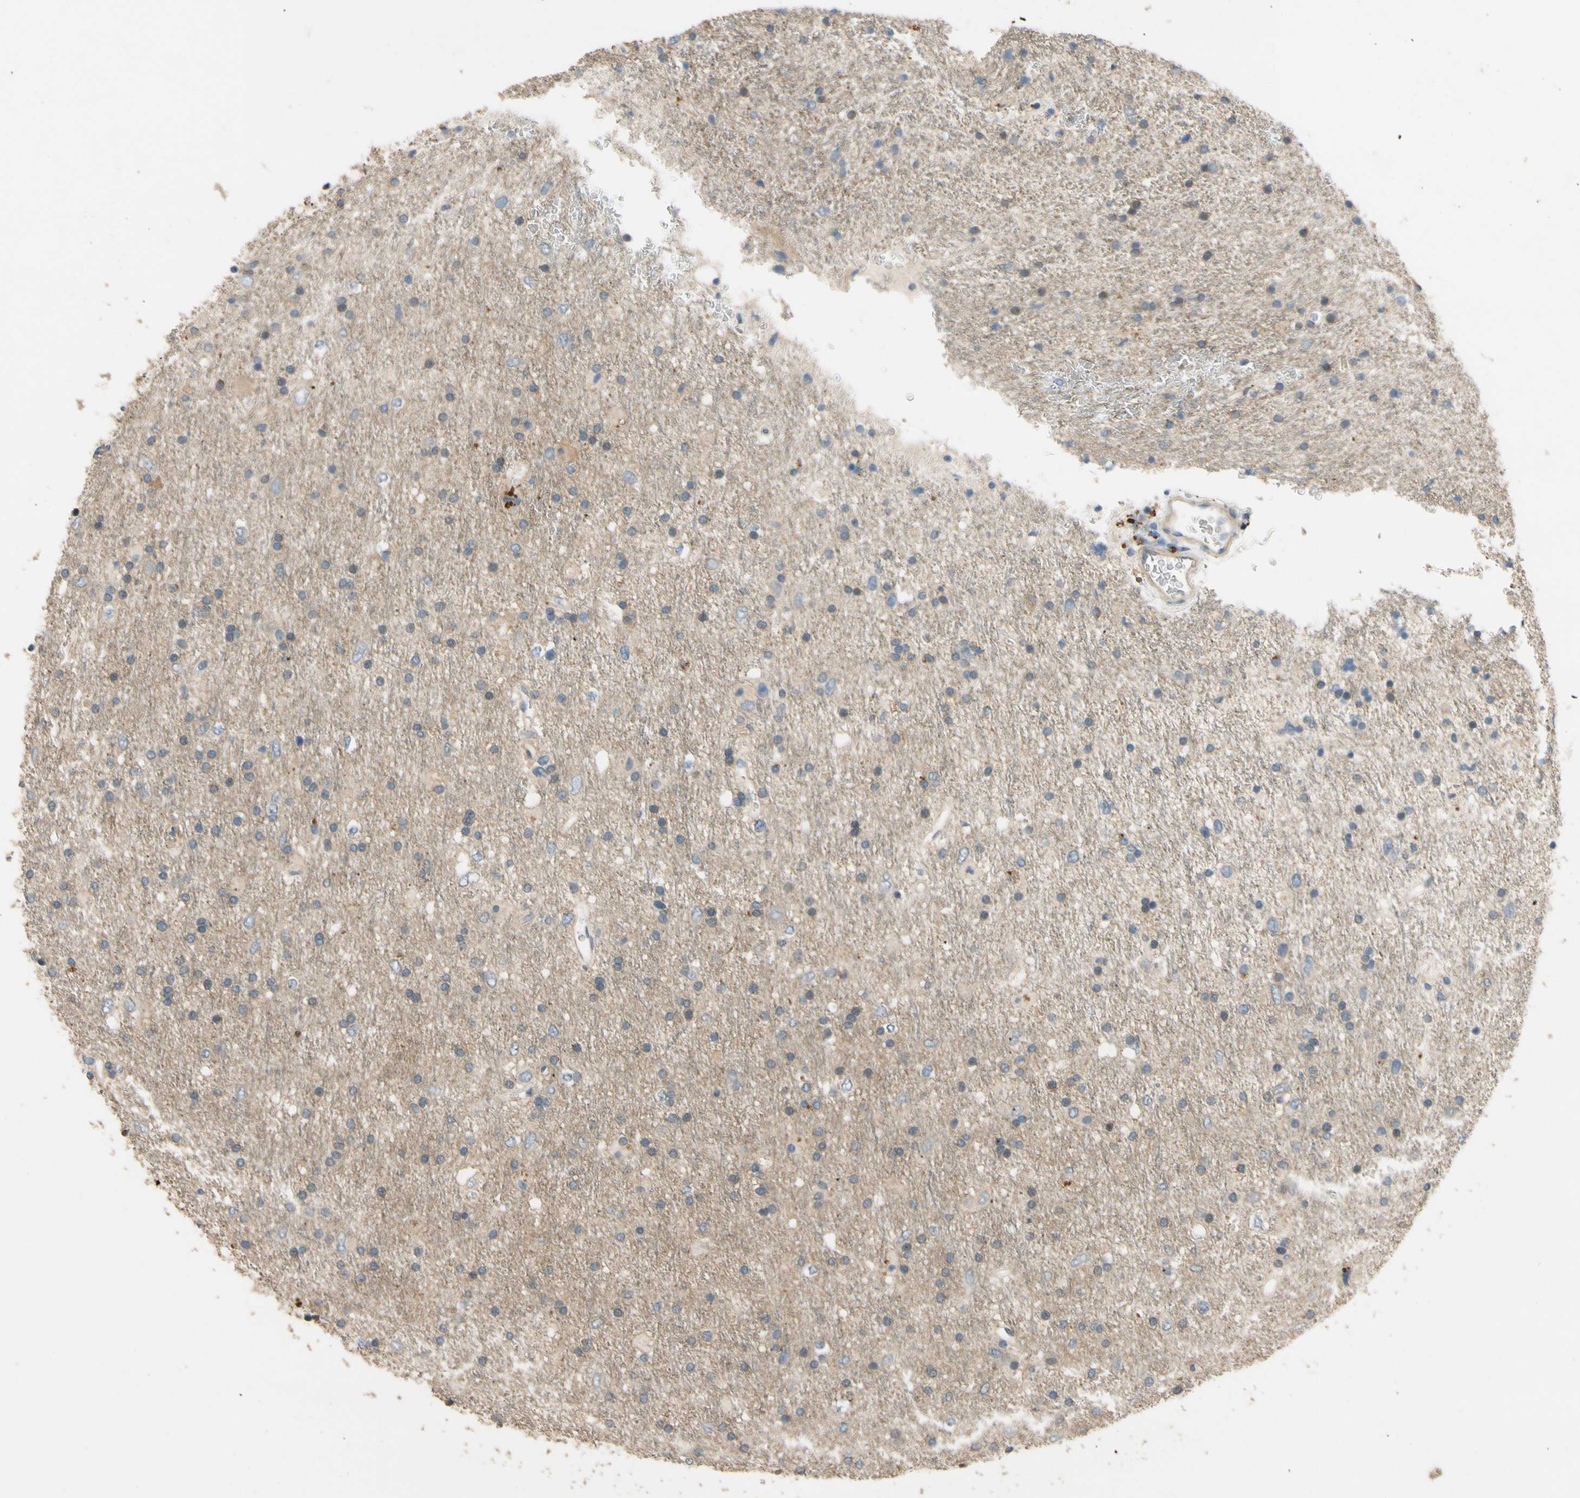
{"staining": {"intensity": "negative", "quantity": "none", "location": "none"}, "tissue": "glioma", "cell_type": "Tumor cells", "image_type": "cancer", "snomed": [{"axis": "morphology", "description": "Glioma, malignant, Low grade"}, {"axis": "topography", "description": "Brain"}], "caption": "IHC micrograph of neoplastic tissue: human low-grade glioma (malignant) stained with DAB exhibits no significant protein staining in tumor cells. (DAB IHC, high magnification).", "gene": "ALKBH3", "patient": {"sex": "male", "age": 77}}